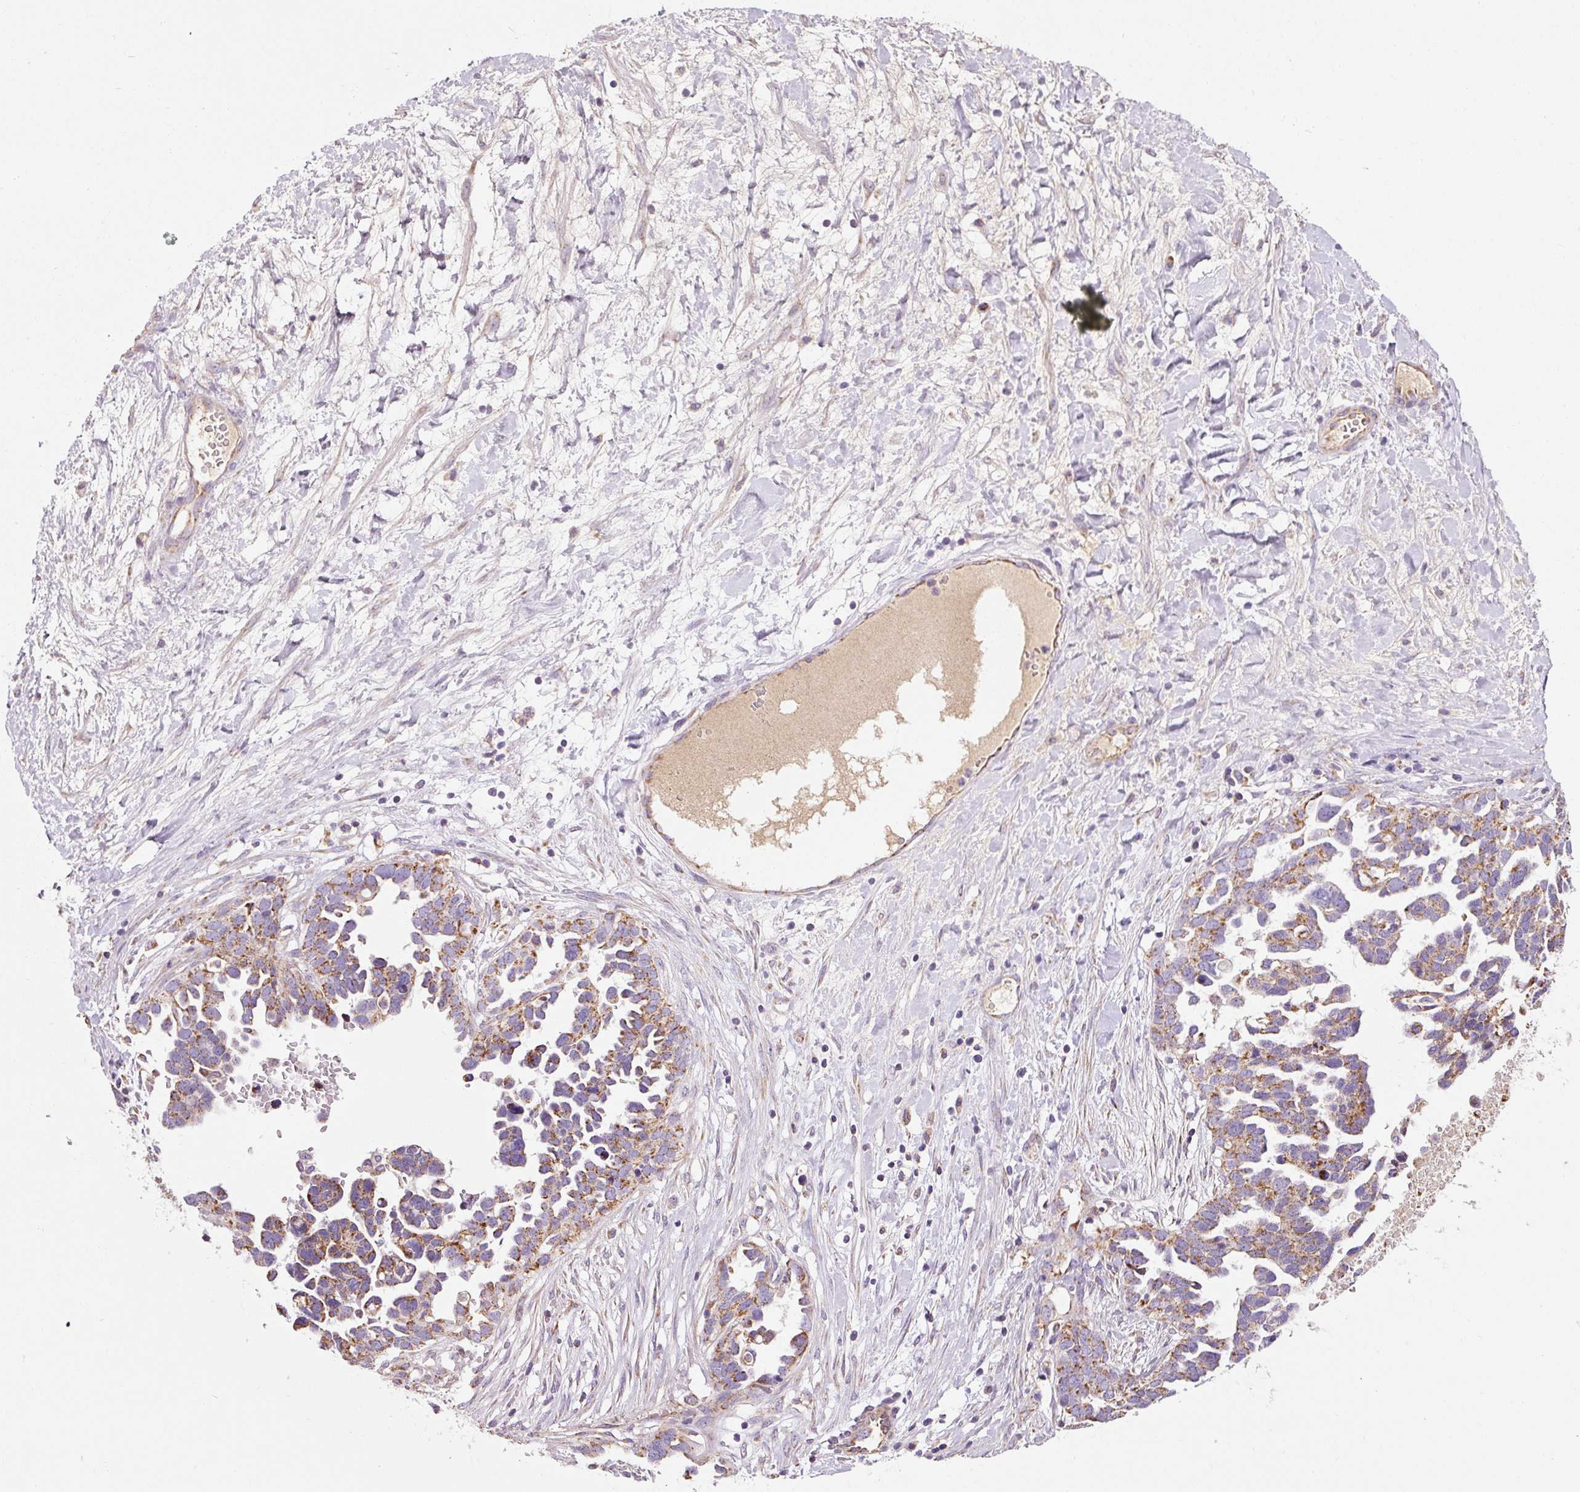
{"staining": {"intensity": "moderate", "quantity": ">75%", "location": "cytoplasmic/membranous"}, "tissue": "ovarian cancer", "cell_type": "Tumor cells", "image_type": "cancer", "snomed": [{"axis": "morphology", "description": "Cystadenocarcinoma, serous, NOS"}, {"axis": "topography", "description": "Ovary"}], "caption": "Moderate cytoplasmic/membranous expression for a protein is present in approximately >75% of tumor cells of ovarian cancer using immunohistochemistry.", "gene": "NDUFB4", "patient": {"sex": "female", "age": 54}}